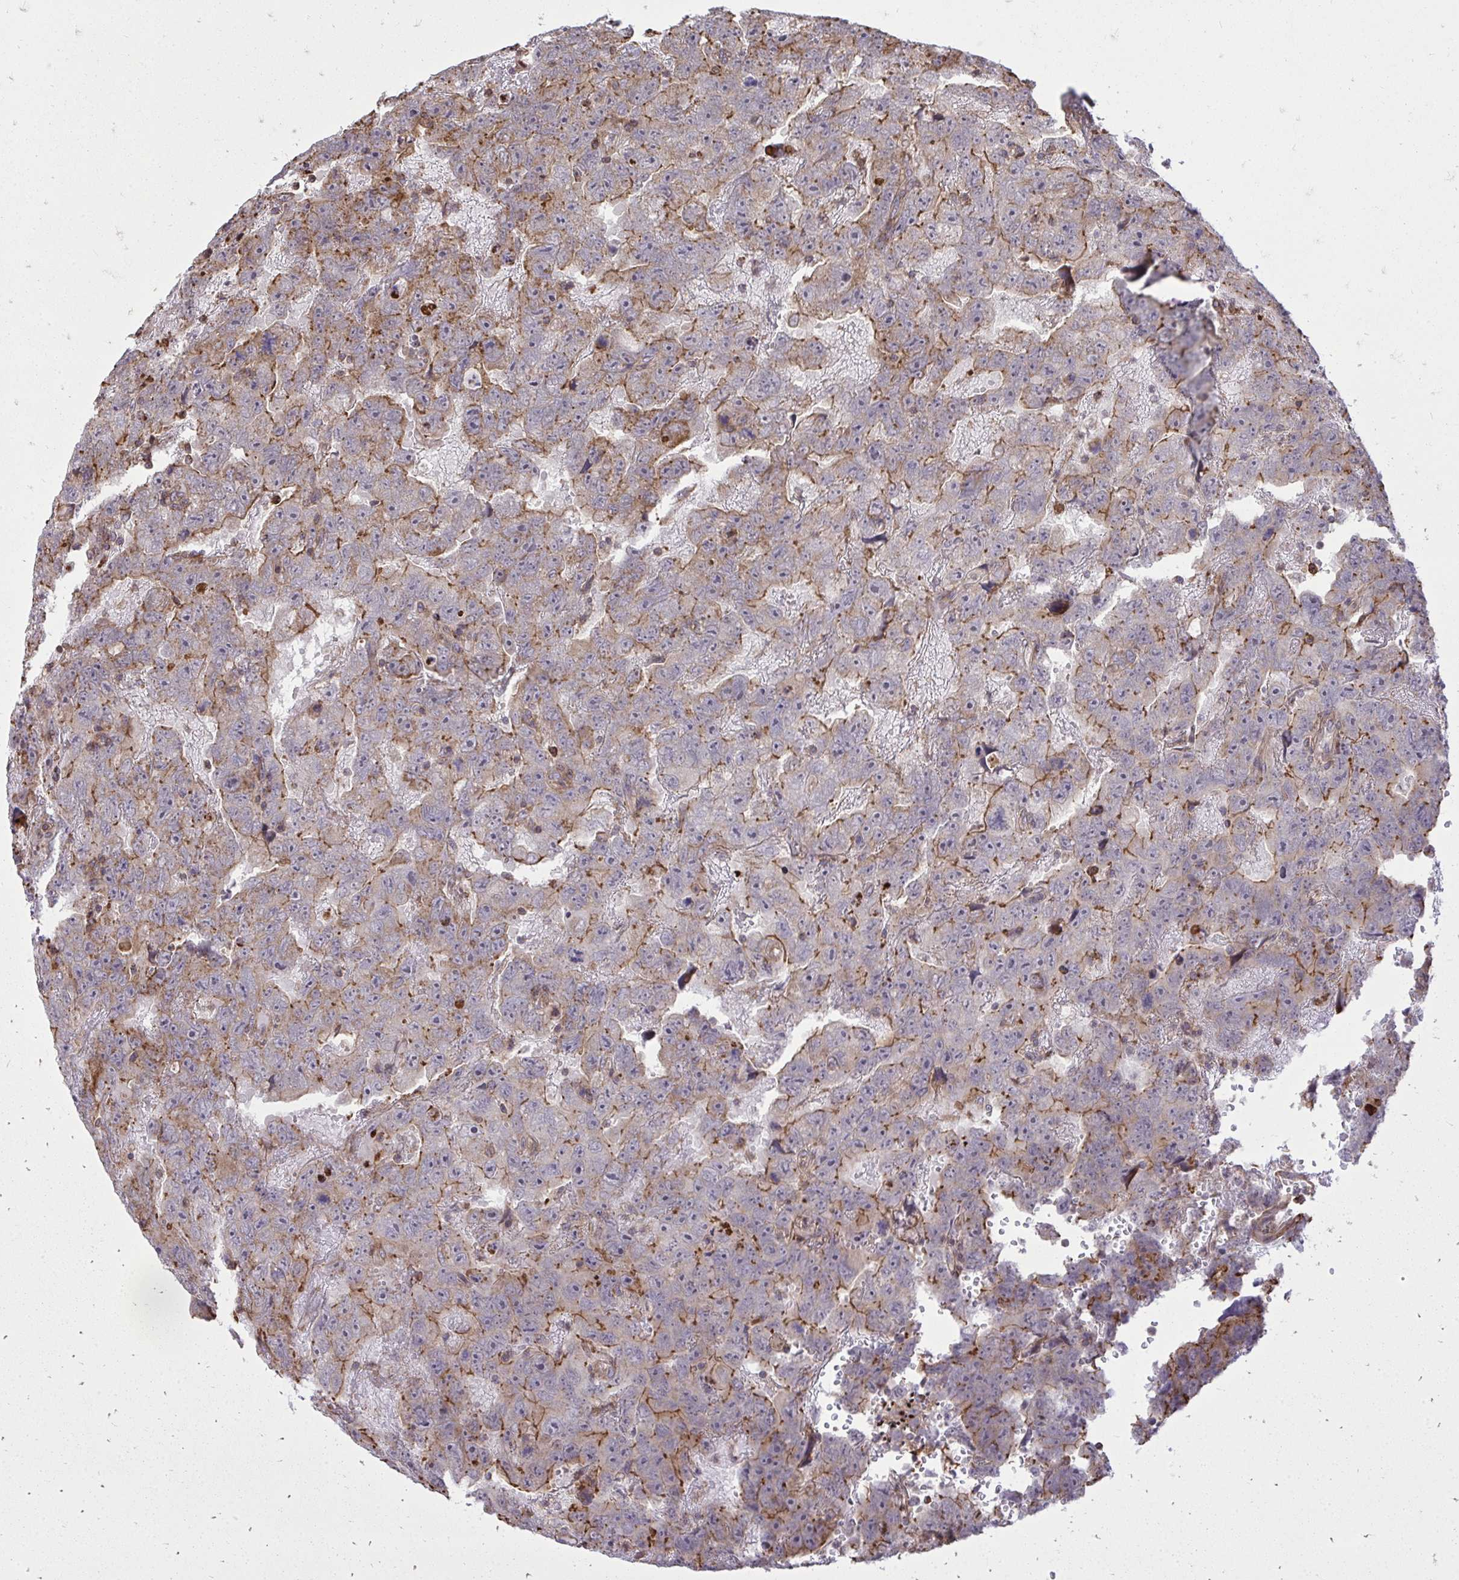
{"staining": {"intensity": "moderate", "quantity": "25%-75%", "location": "cytoplasmic/membranous"}, "tissue": "testis cancer", "cell_type": "Tumor cells", "image_type": "cancer", "snomed": [{"axis": "morphology", "description": "Carcinoma, Embryonal, NOS"}, {"axis": "topography", "description": "Testis"}], "caption": "The immunohistochemical stain labels moderate cytoplasmic/membranous positivity in tumor cells of testis embryonal carcinoma tissue. (Brightfield microscopy of DAB IHC at high magnification).", "gene": "SLC7A5", "patient": {"sex": "male", "age": 45}}